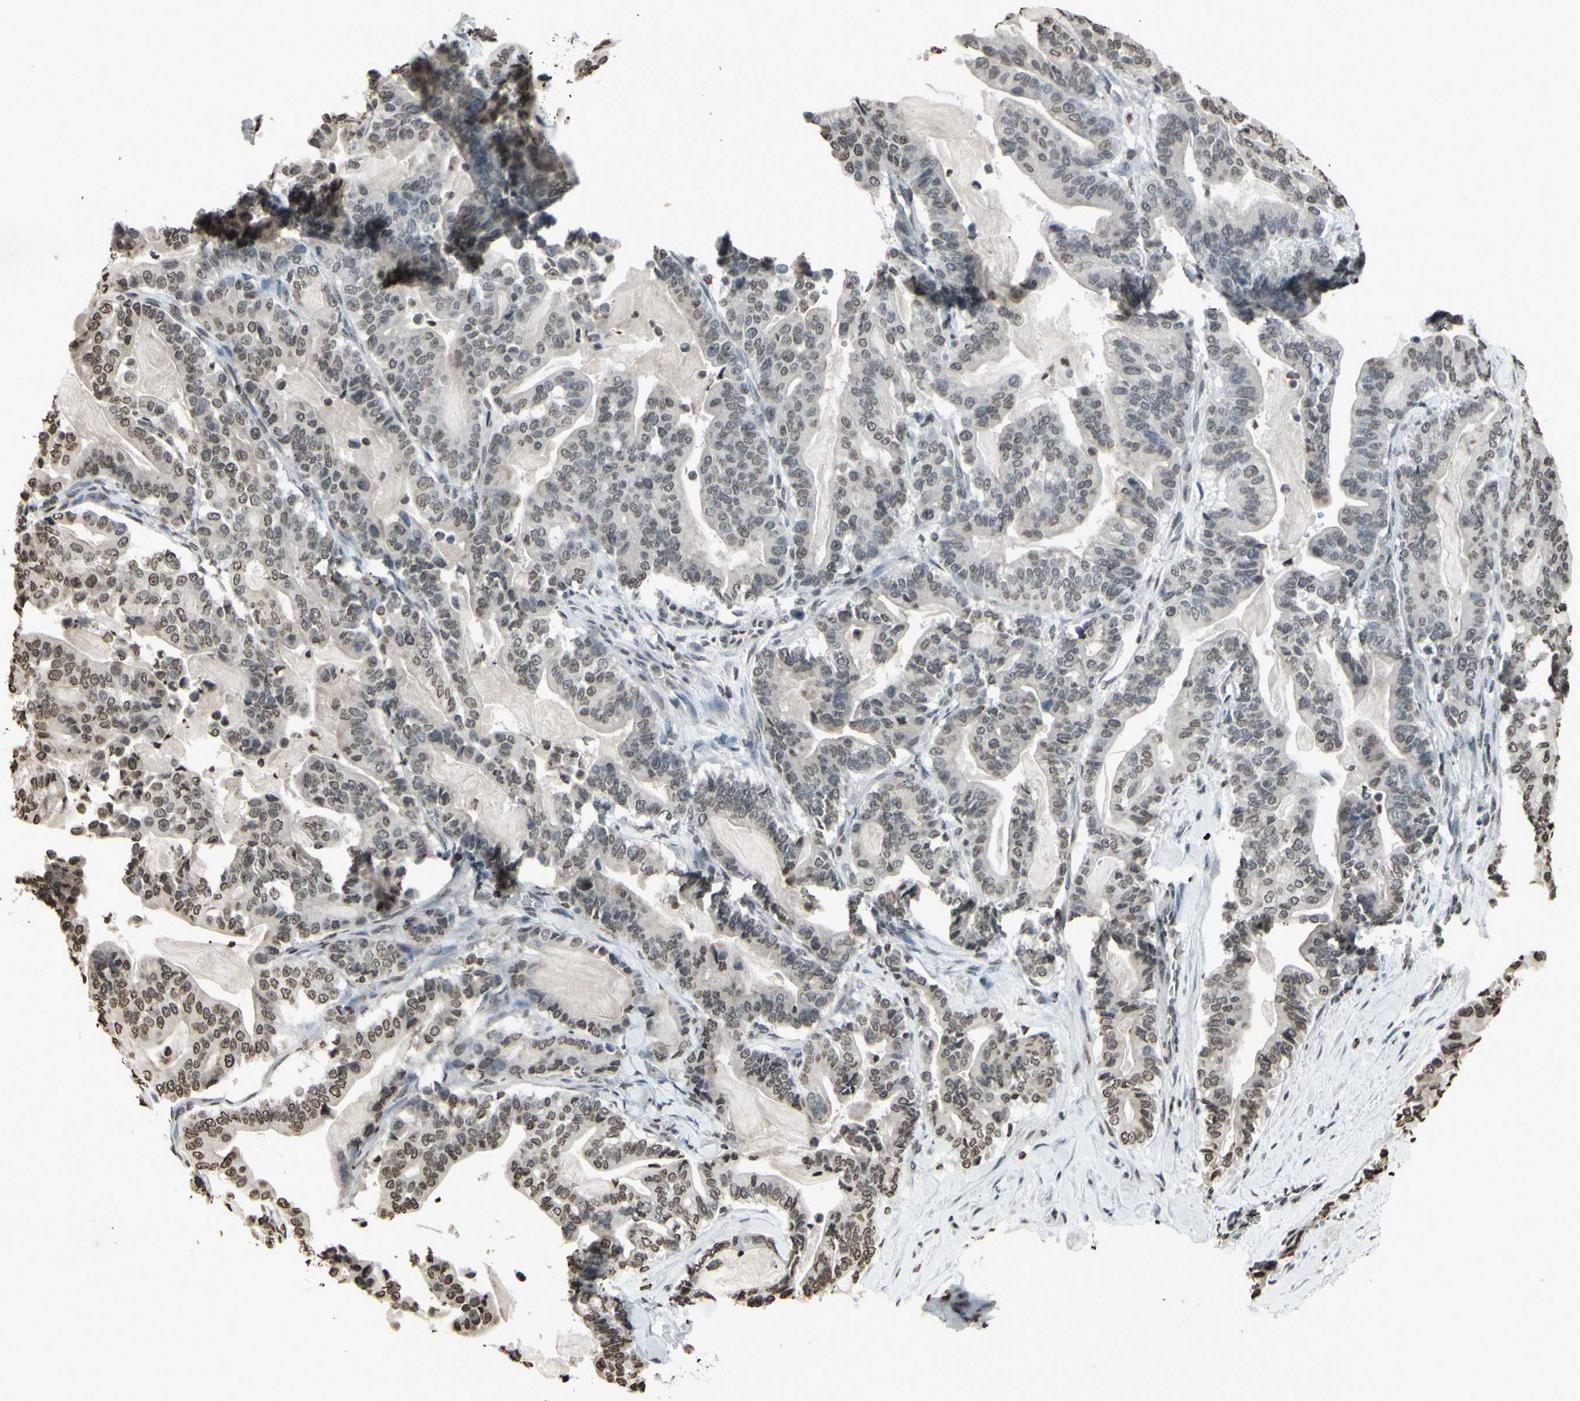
{"staining": {"intensity": "weak", "quantity": ">75%", "location": "cytoplasmic/membranous"}, "tissue": "pancreatic cancer", "cell_type": "Tumor cells", "image_type": "cancer", "snomed": [{"axis": "morphology", "description": "Adenocarcinoma, NOS"}, {"axis": "topography", "description": "Pancreas"}], "caption": "This is a micrograph of immunohistochemistry (IHC) staining of pancreatic adenocarcinoma, which shows weak staining in the cytoplasmic/membranous of tumor cells.", "gene": "CD79B", "patient": {"sex": "male", "age": 63}}